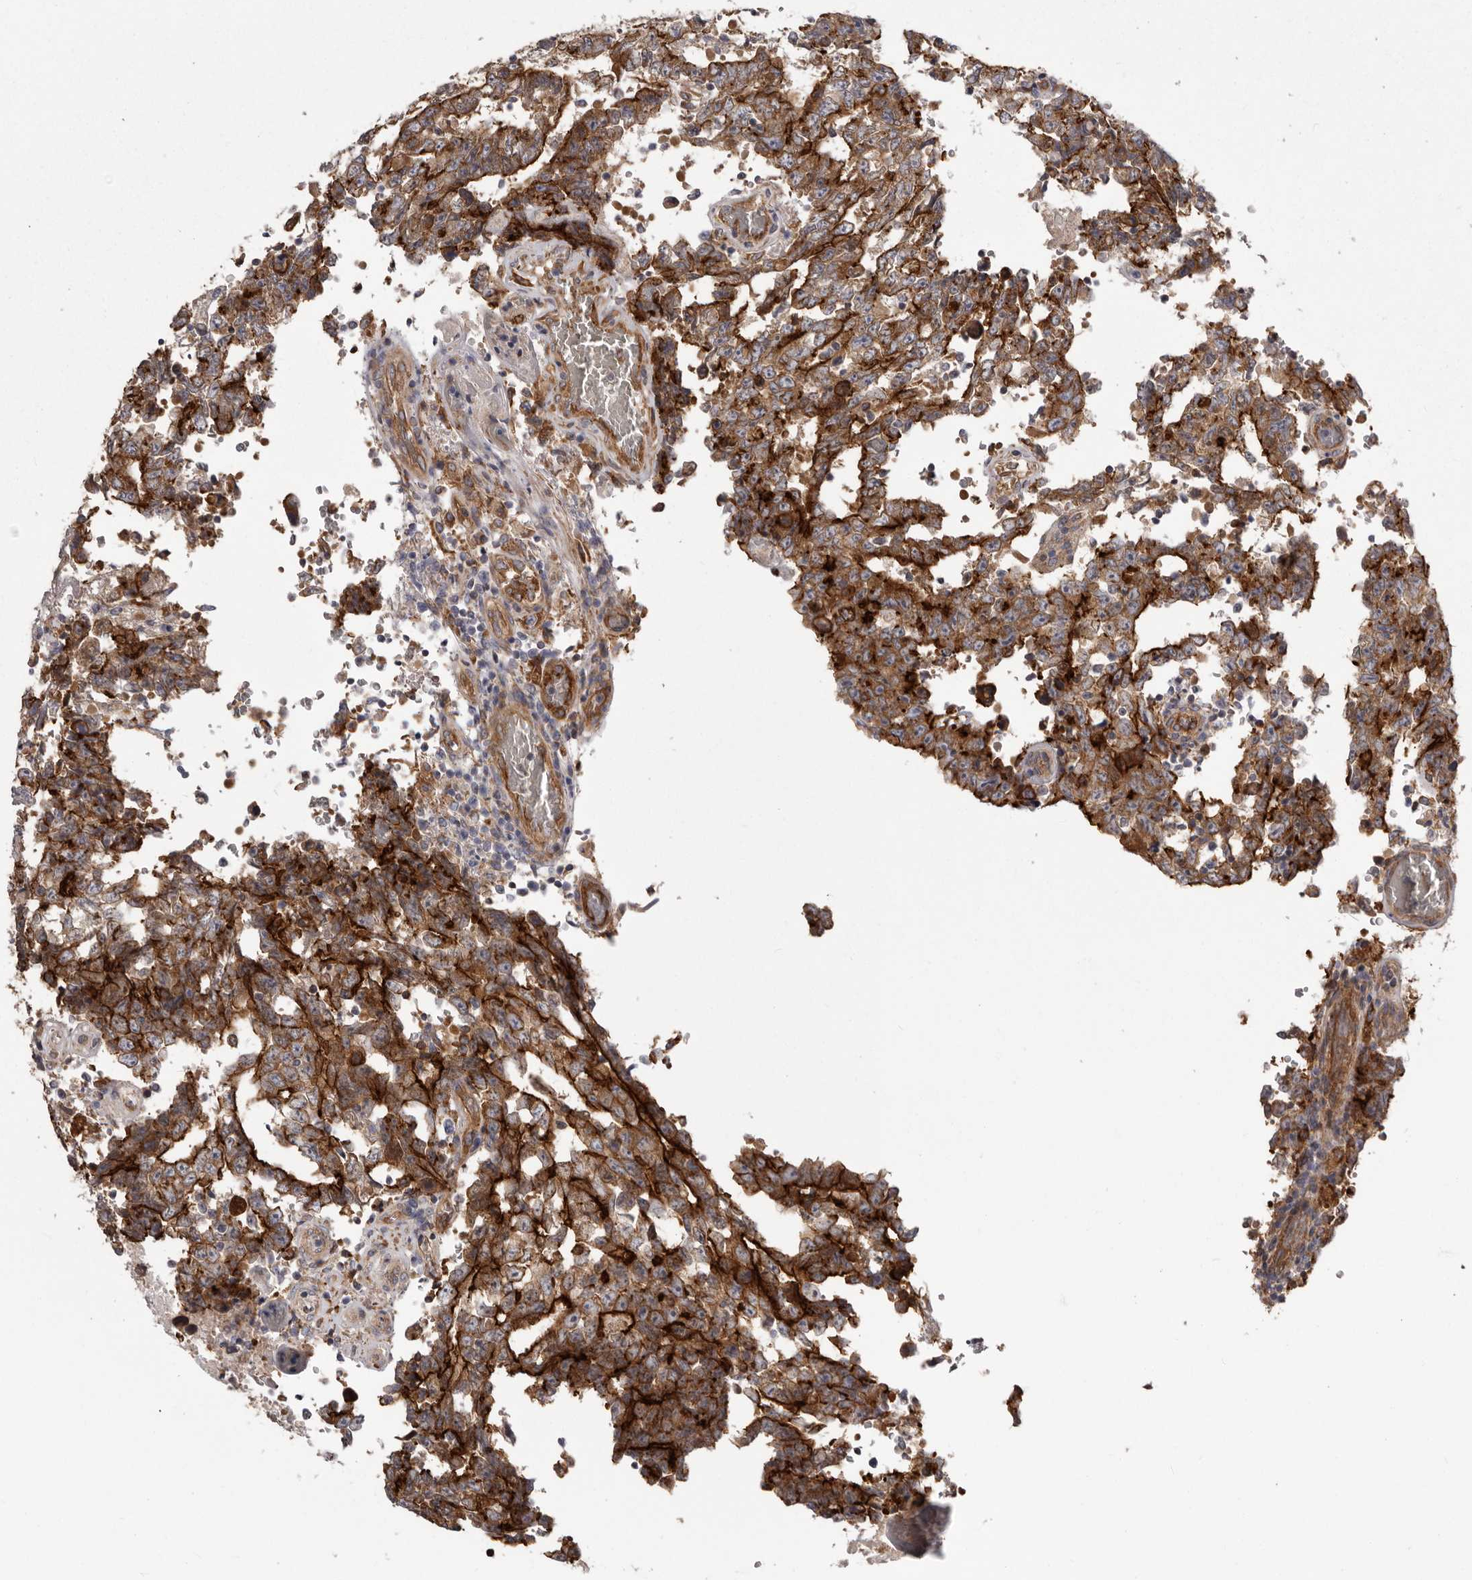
{"staining": {"intensity": "strong", "quantity": ">75%", "location": "cytoplasmic/membranous"}, "tissue": "testis cancer", "cell_type": "Tumor cells", "image_type": "cancer", "snomed": [{"axis": "morphology", "description": "Carcinoma, Embryonal, NOS"}, {"axis": "topography", "description": "Testis"}], "caption": "The micrograph exhibits staining of testis cancer (embryonal carcinoma), revealing strong cytoplasmic/membranous protein expression (brown color) within tumor cells.", "gene": "ENAH", "patient": {"sex": "male", "age": 26}}